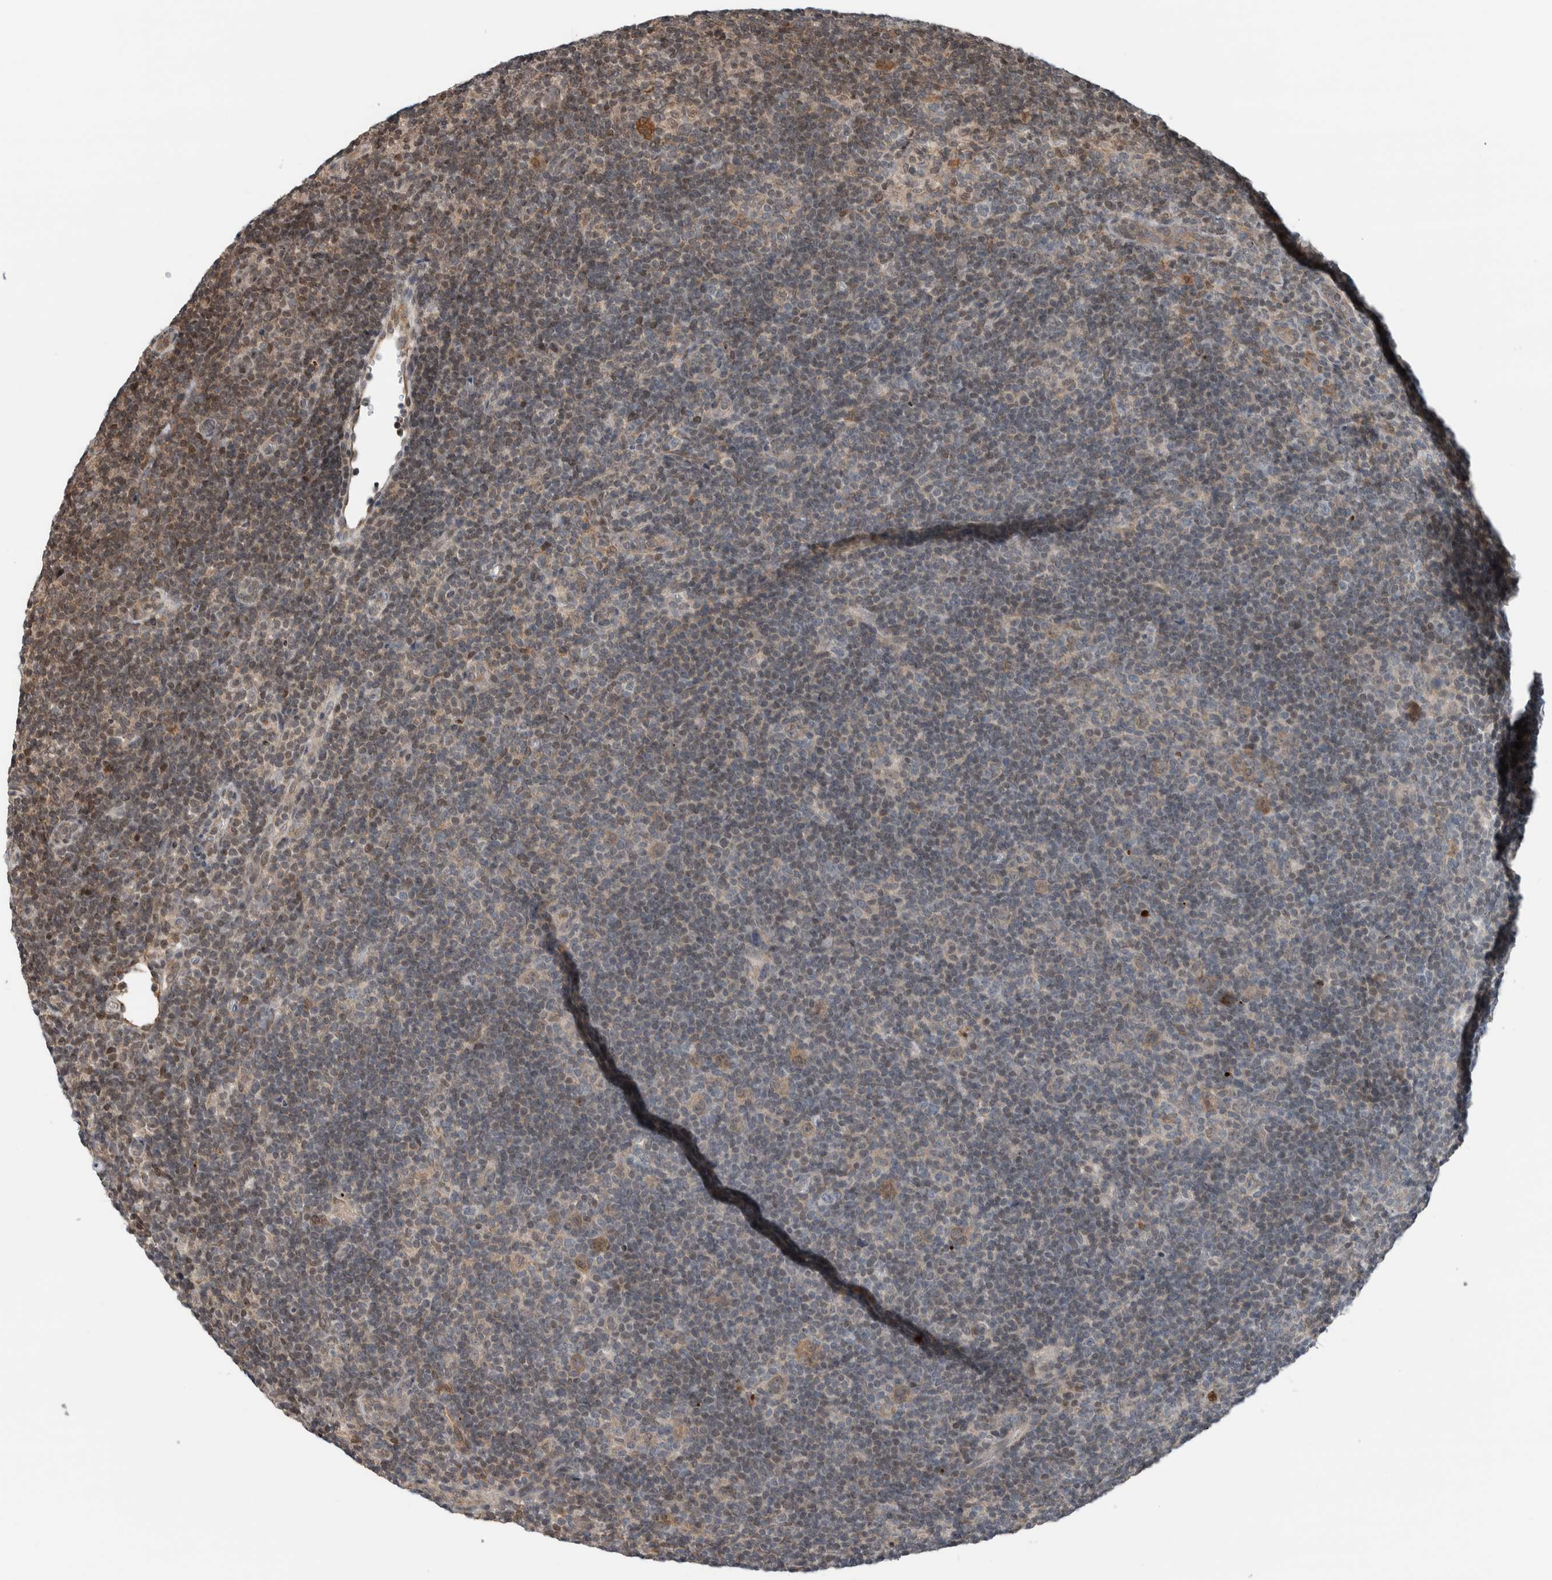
{"staining": {"intensity": "weak", "quantity": ">75%", "location": "cytoplasmic/membranous,nuclear"}, "tissue": "lymphoma", "cell_type": "Tumor cells", "image_type": "cancer", "snomed": [{"axis": "morphology", "description": "Hodgkin's disease, NOS"}, {"axis": "topography", "description": "Lymph node"}], "caption": "A brown stain shows weak cytoplasmic/membranous and nuclear positivity of a protein in lymphoma tumor cells. (DAB (3,3'-diaminobenzidine) IHC with brightfield microscopy, high magnification).", "gene": "NPLOC4", "patient": {"sex": "female", "age": 57}}